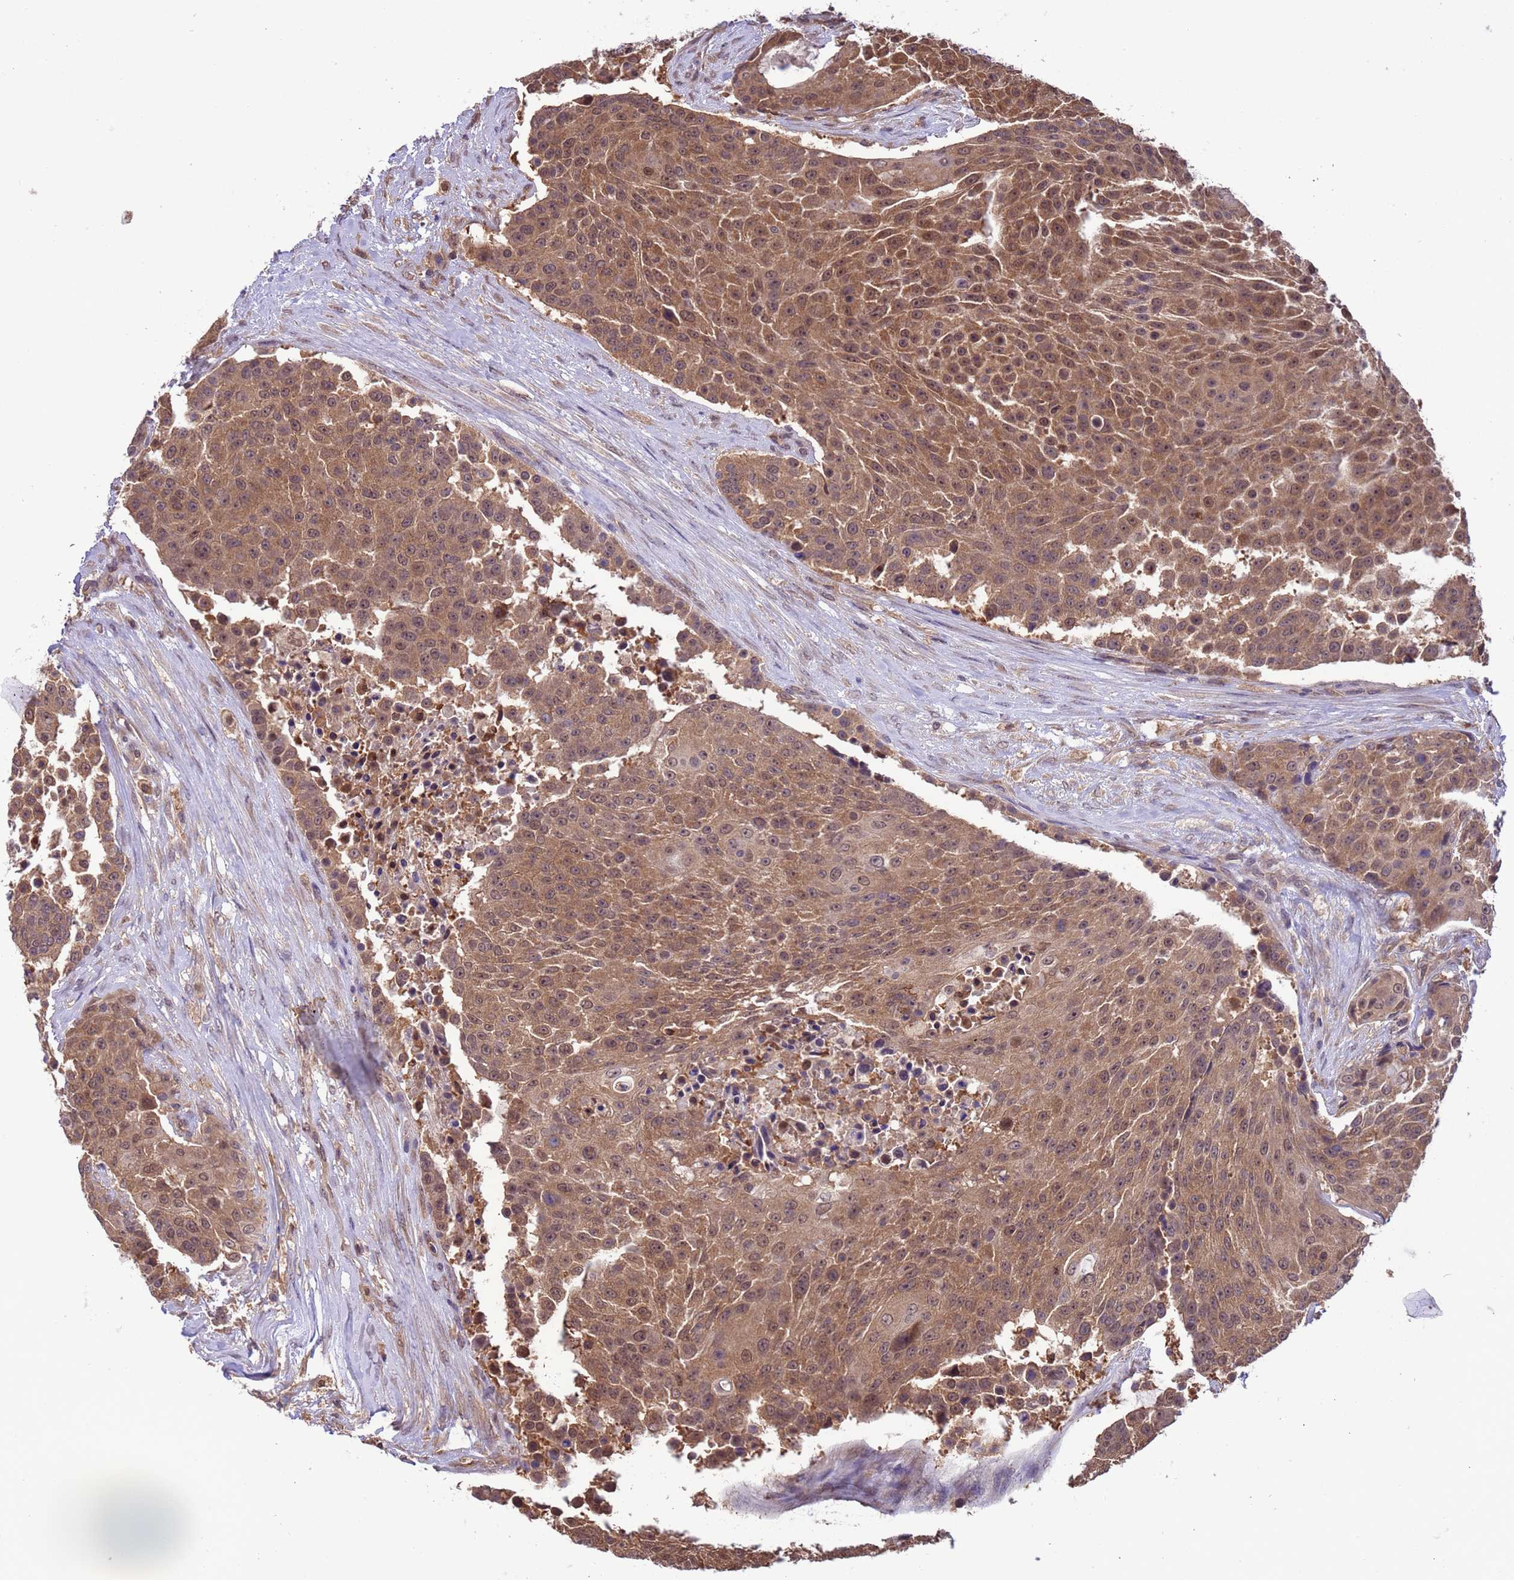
{"staining": {"intensity": "moderate", "quantity": ">75%", "location": "cytoplasmic/membranous,nuclear"}, "tissue": "urothelial cancer", "cell_type": "Tumor cells", "image_type": "cancer", "snomed": [{"axis": "morphology", "description": "Urothelial carcinoma, High grade"}, {"axis": "topography", "description": "Urinary bladder"}], "caption": "Immunohistochemical staining of human urothelial cancer displays medium levels of moderate cytoplasmic/membranous and nuclear positivity in approximately >75% of tumor cells. The protein of interest is shown in brown color, while the nuclei are stained blue.", "gene": "ZFP69B", "patient": {"sex": "female", "age": 63}}